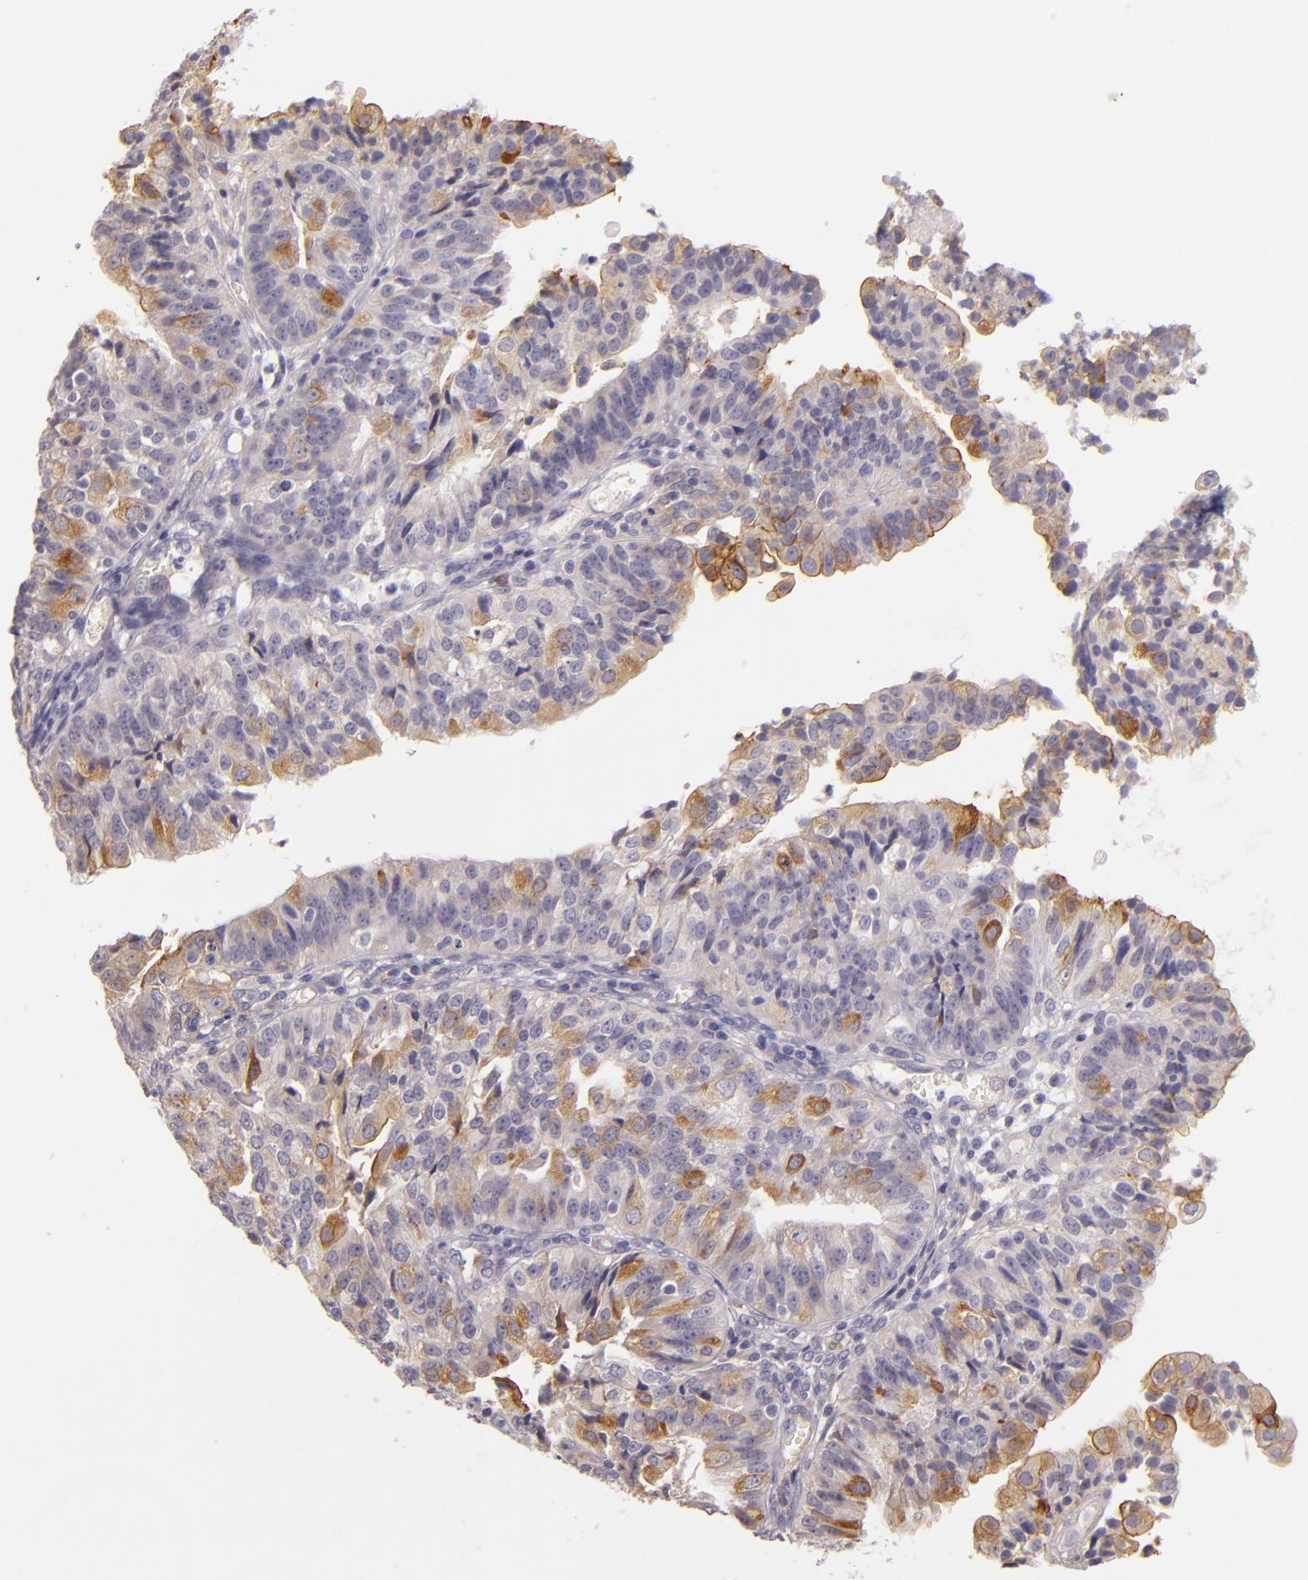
{"staining": {"intensity": "moderate", "quantity": "<25%", "location": "cytoplasmic/membranous"}, "tissue": "endometrial cancer", "cell_type": "Tumor cells", "image_type": "cancer", "snomed": [{"axis": "morphology", "description": "Adenocarcinoma, NOS"}, {"axis": "topography", "description": "Endometrium"}], "caption": "Endometrial cancer stained with DAB IHC demonstrates low levels of moderate cytoplasmic/membranous positivity in approximately <25% of tumor cells.", "gene": "CTSF", "patient": {"sex": "female", "age": 56}}